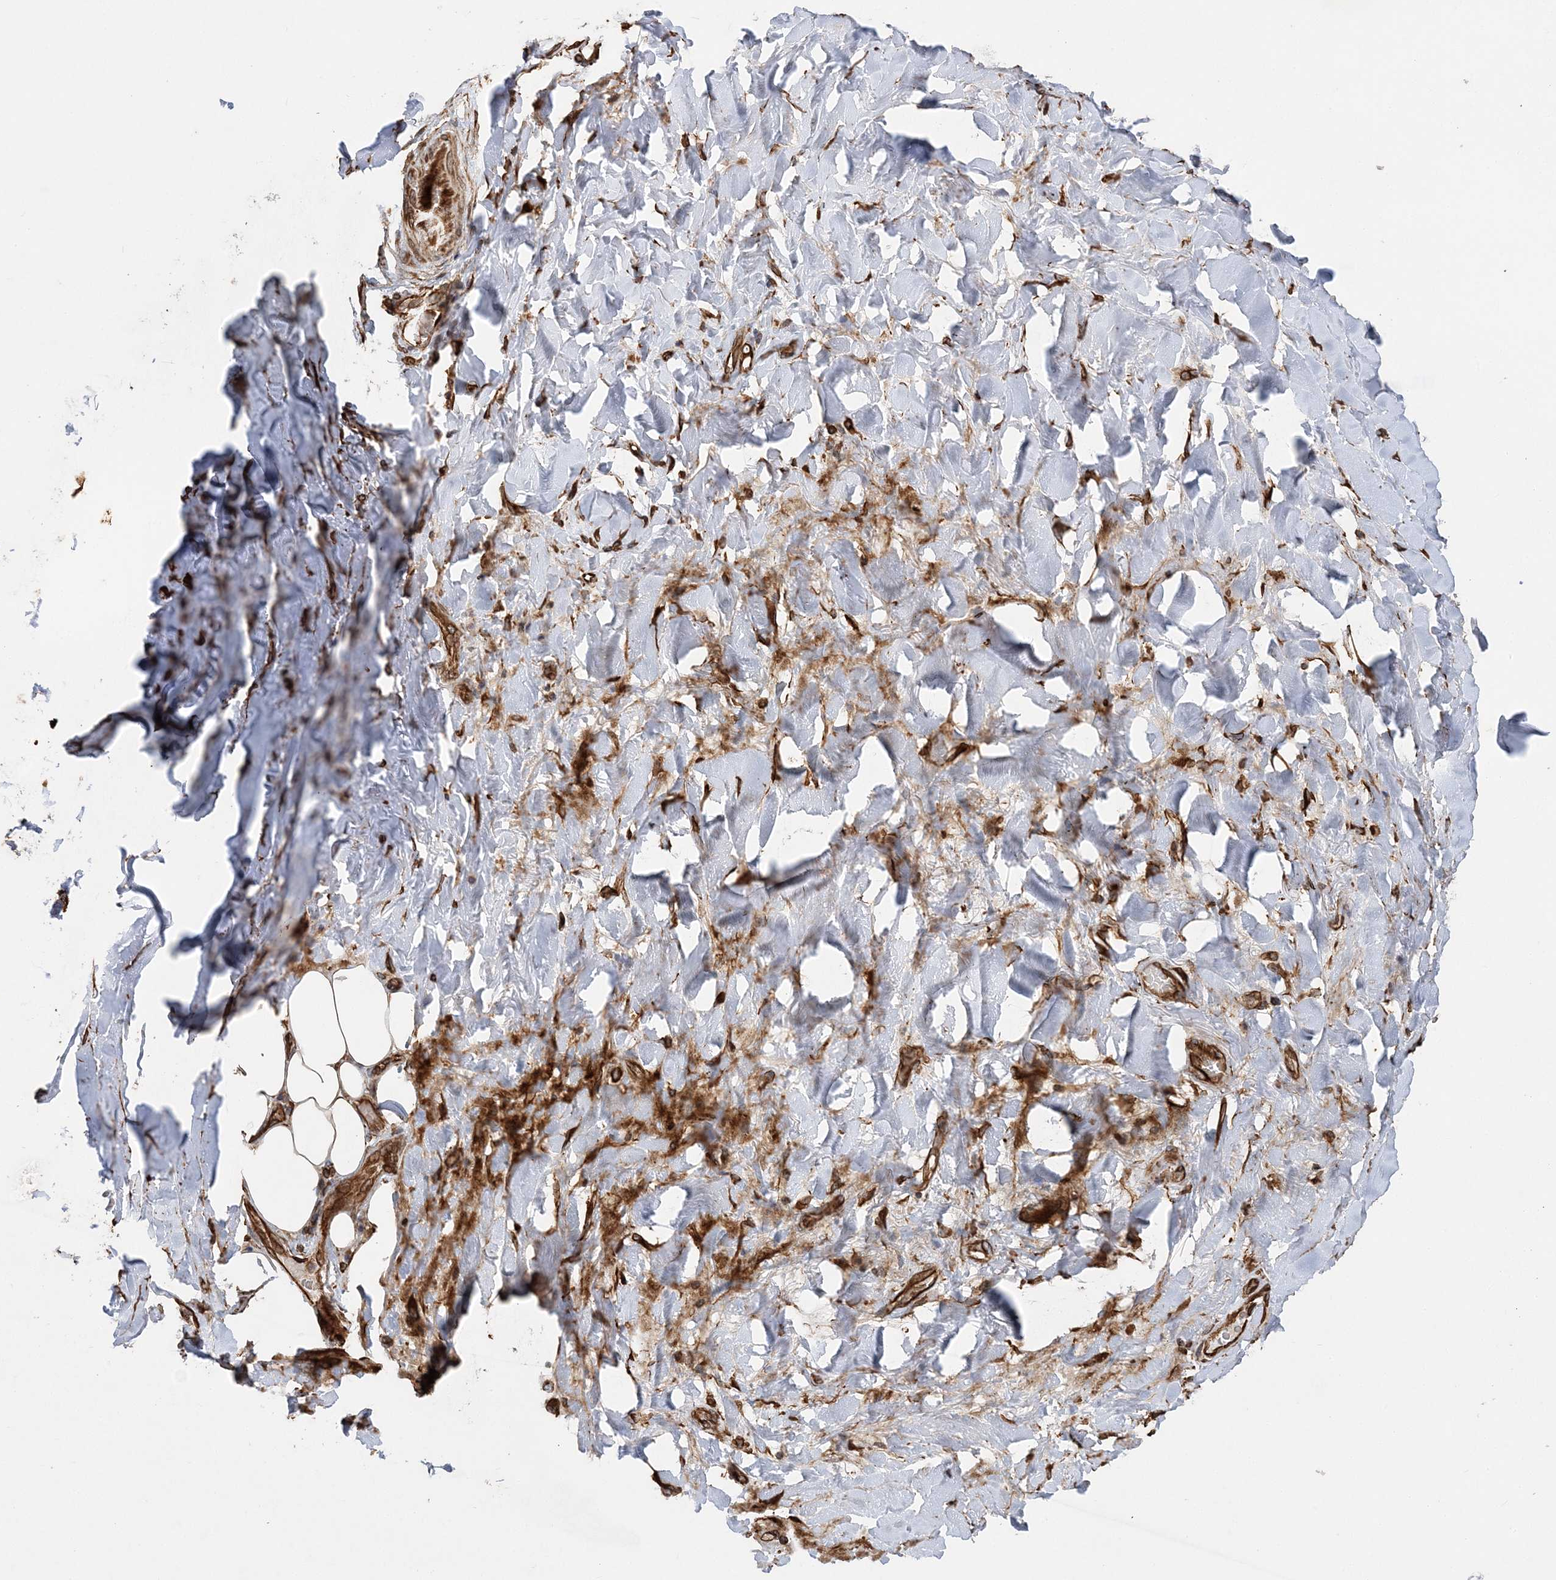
{"staining": {"intensity": "strong", "quantity": ">75%", "location": "cytoplasmic/membranous"}, "tissue": "adipose tissue", "cell_type": "Adipocytes", "image_type": "normal", "snomed": [{"axis": "morphology", "description": "Normal tissue, NOS"}, {"axis": "morphology", "description": "Squamous cell carcinoma, NOS"}, {"axis": "topography", "description": "Lymph node"}, {"axis": "topography", "description": "Bronchus"}, {"axis": "topography", "description": "Lung"}], "caption": "A high amount of strong cytoplasmic/membranous staining is appreciated in approximately >75% of adipocytes in unremarkable adipose tissue.", "gene": "FAM114A2", "patient": {"sex": "male", "age": 66}}